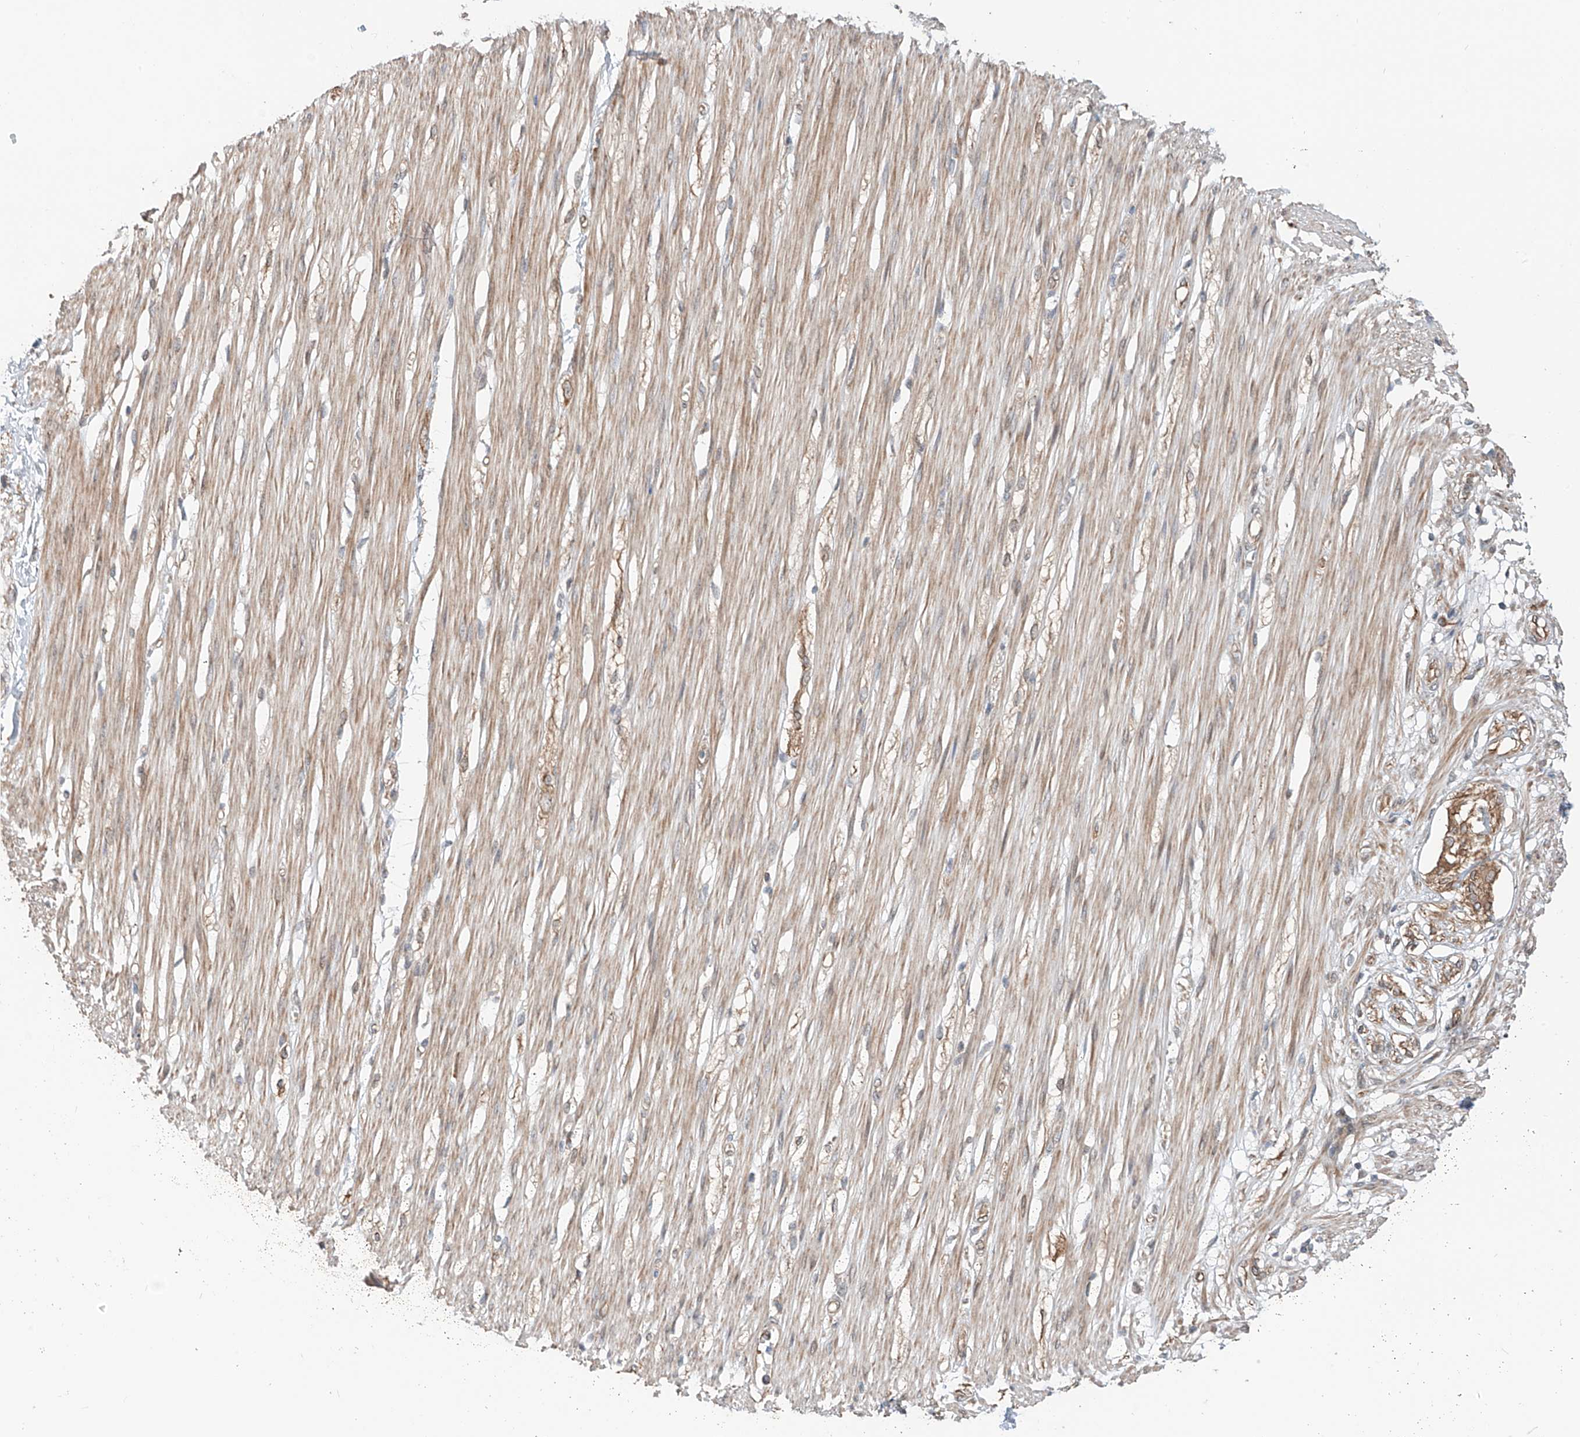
{"staining": {"intensity": "moderate", "quantity": "25%-75%", "location": "cytoplasmic/membranous"}, "tissue": "smooth muscle", "cell_type": "Smooth muscle cells", "image_type": "normal", "snomed": [{"axis": "morphology", "description": "Normal tissue, NOS"}, {"axis": "morphology", "description": "Adenocarcinoma, NOS"}, {"axis": "topography", "description": "Colon"}, {"axis": "topography", "description": "Peripheral nerve tissue"}], "caption": "An image showing moderate cytoplasmic/membranous expression in approximately 25%-75% of smooth muscle cells in unremarkable smooth muscle, as visualized by brown immunohistochemical staining.", "gene": "CEP162", "patient": {"sex": "male", "age": 14}}